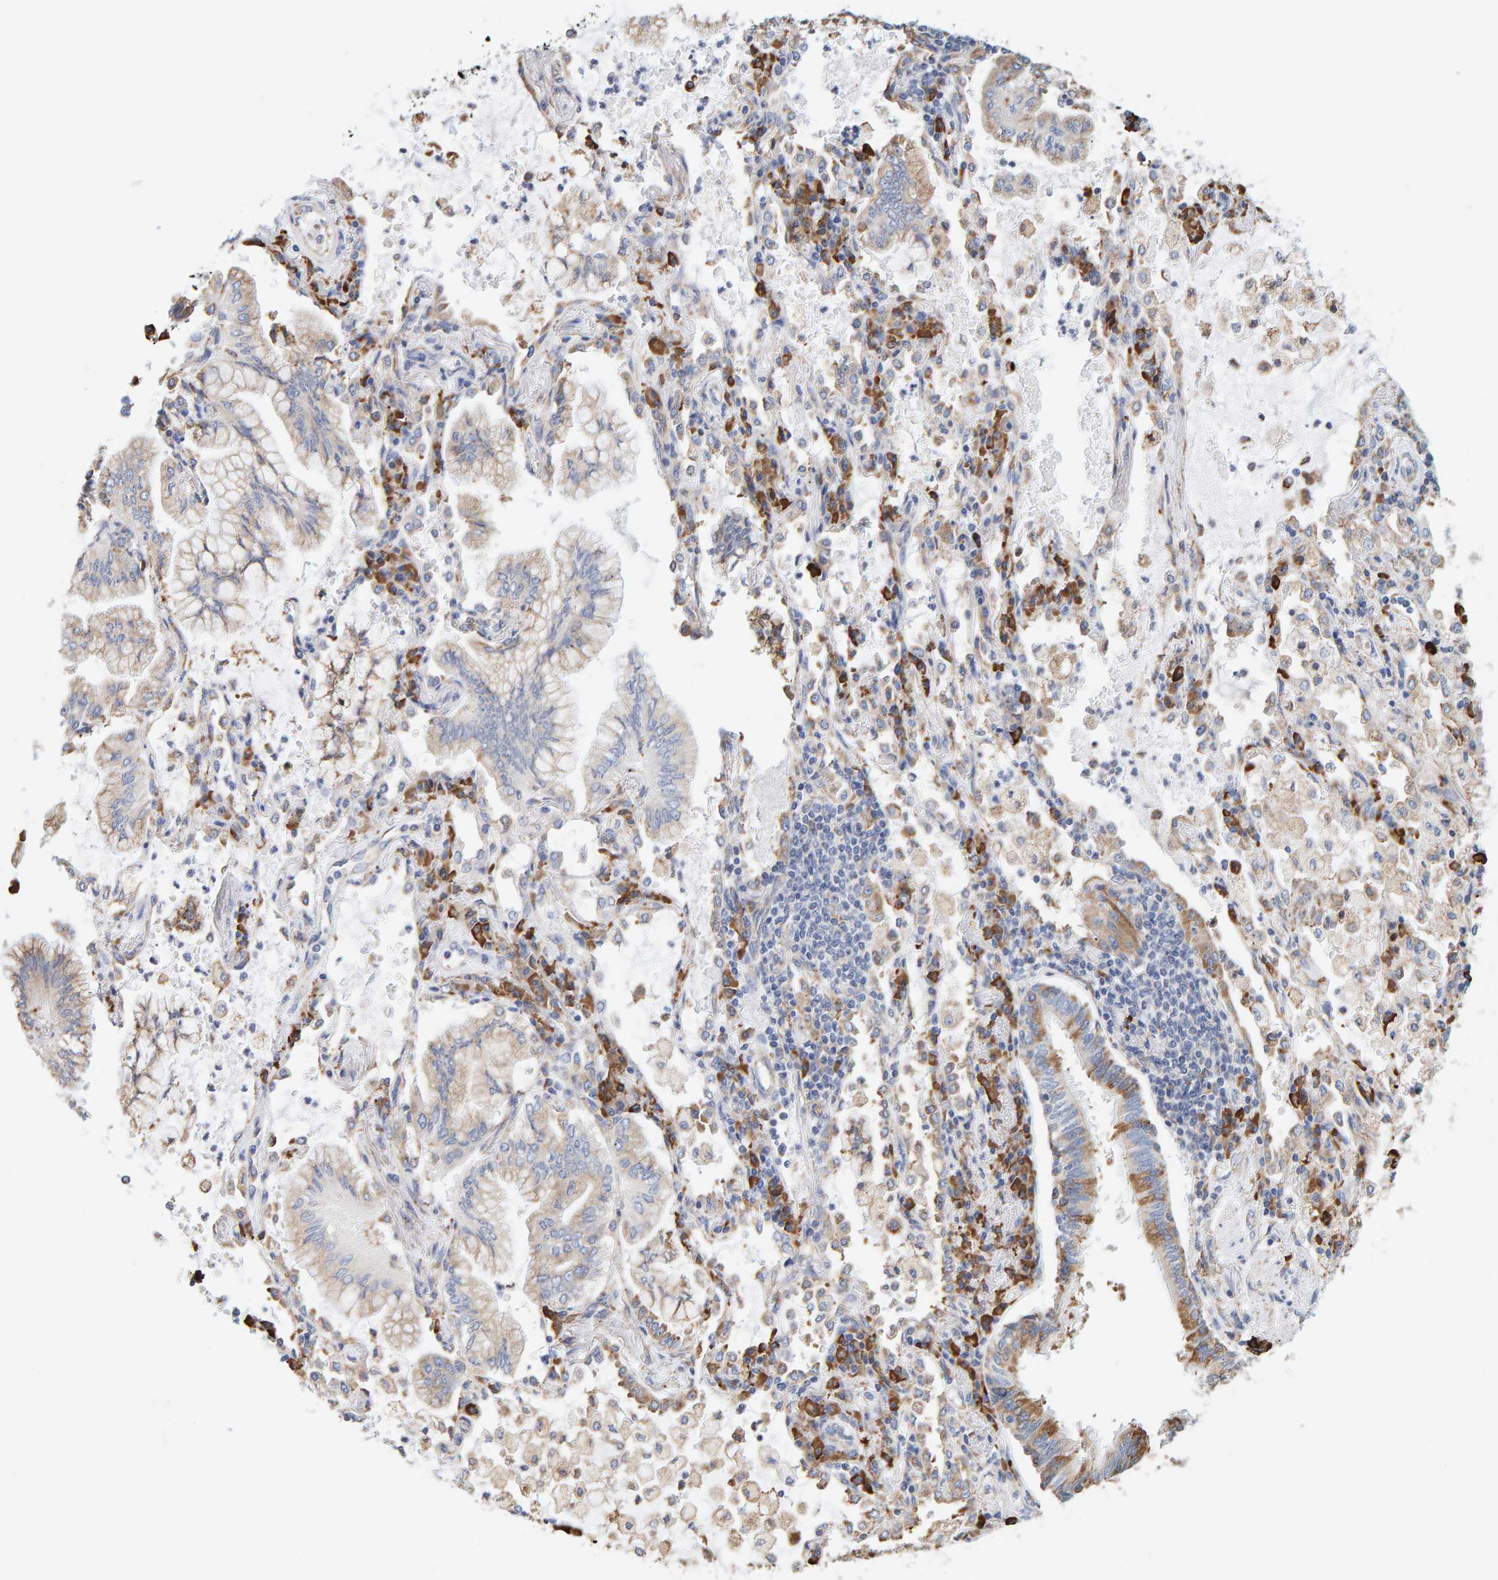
{"staining": {"intensity": "weak", "quantity": ">75%", "location": "cytoplasmic/membranous"}, "tissue": "lung cancer", "cell_type": "Tumor cells", "image_type": "cancer", "snomed": [{"axis": "morphology", "description": "Adenocarcinoma, NOS"}, {"axis": "topography", "description": "Lung"}], "caption": "There is low levels of weak cytoplasmic/membranous staining in tumor cells of adenocarcinoma (lung), as demonstrated by immunohistochemical staining (brown color).", "gene": "SGPL1", "patient": {"sex": "female", "age": 70}}